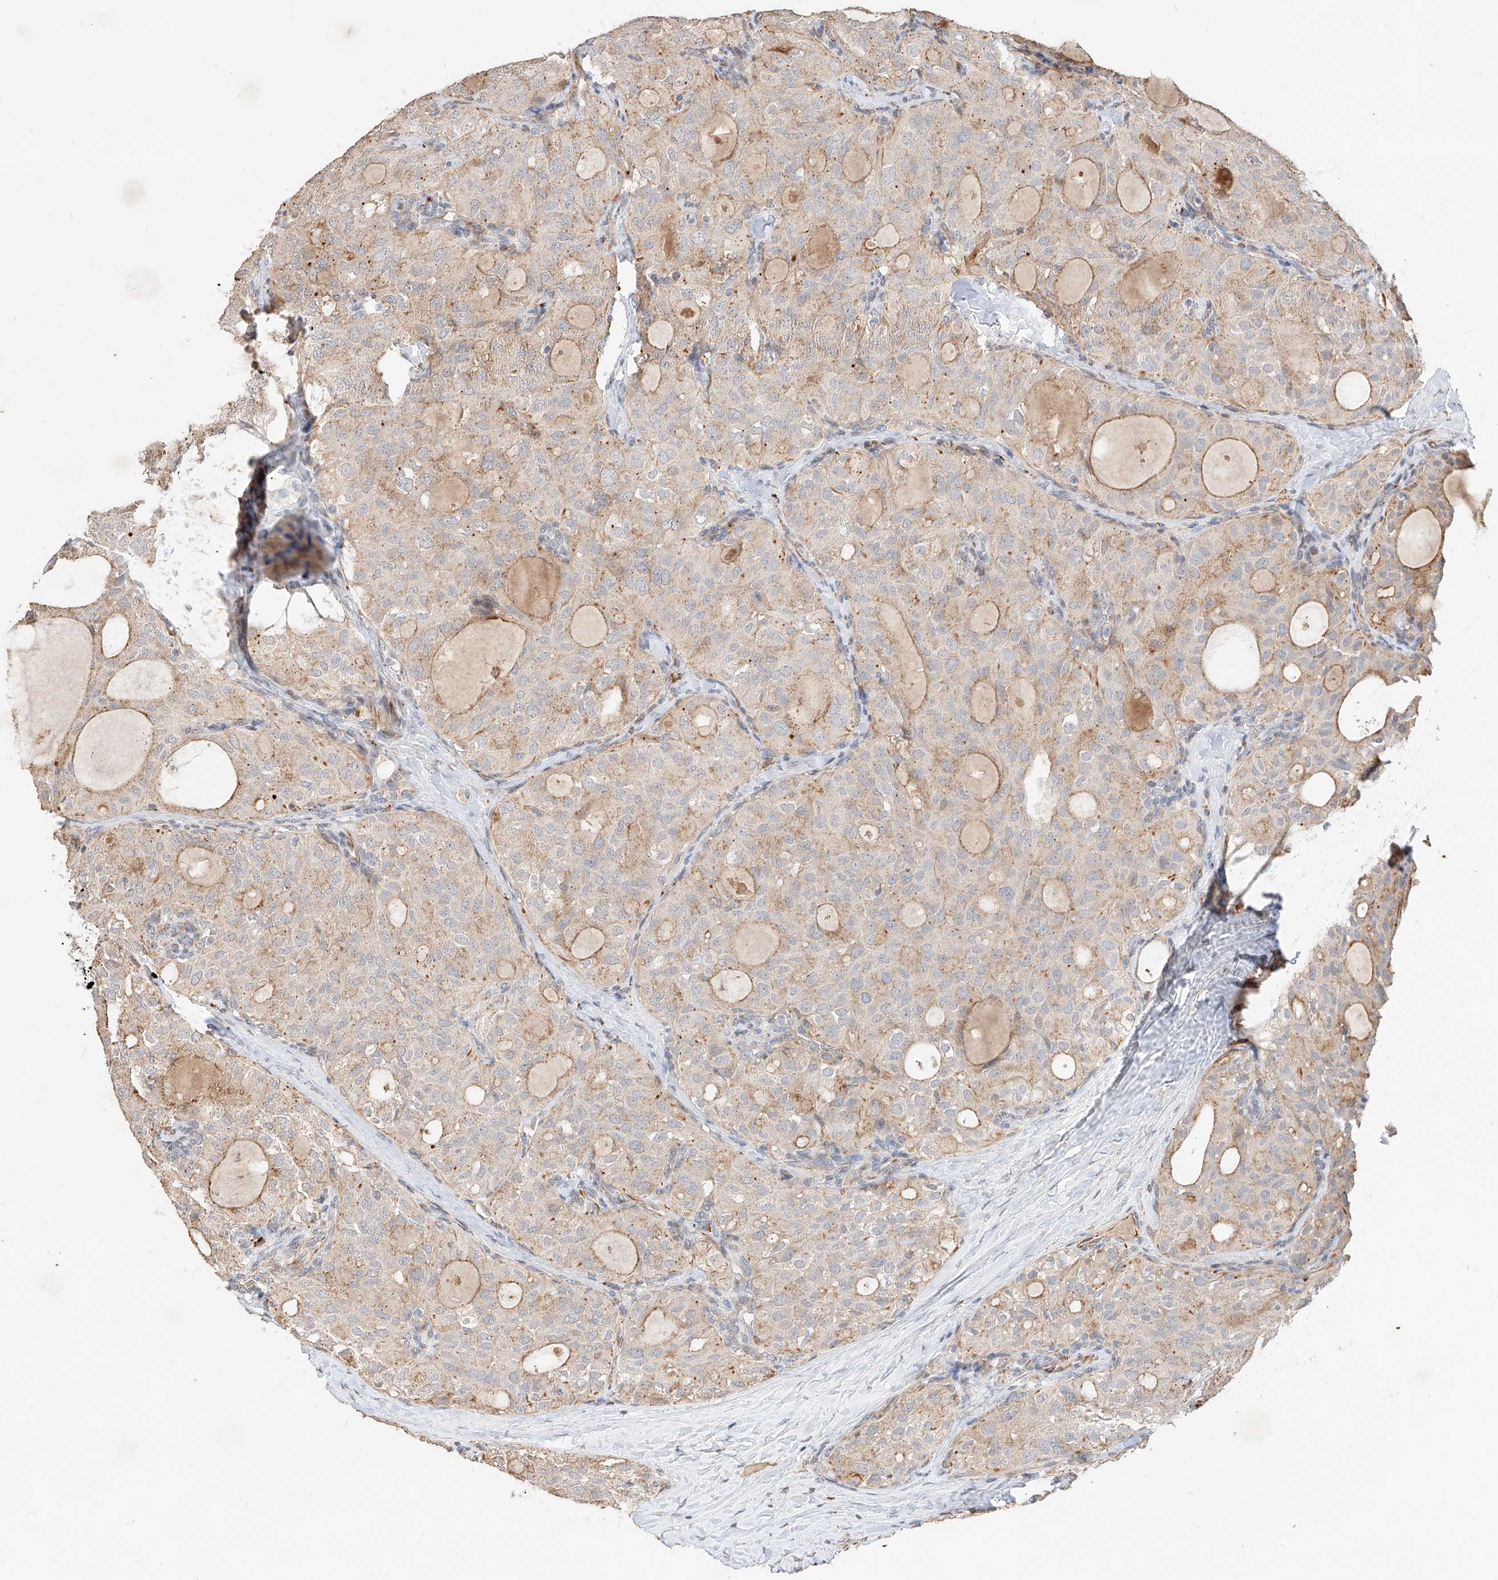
{"staining": {"intensity": "weak", "quantity": ">75%", "location": "cytoplasmic/membranous"}, "tissue": "thyroid cancer", "cell_type": "Tumor cells", "image_type": "cancer", "snomed": [{"axis": "morphology", "description": "Follicular adenoma carcinoma, NOS"}, {"axis": "topography", "description": "Thyroid gland"}], "caption": "IHC staining of thyroid follicular adenoma carcinoma, which exhibits low levels of weak cytoplasmic/membranous expression in approximately >75% of tumor cells indicating weak cytoplasmic/membranous protein positivity. The staining was performed using DAB (3,3'-diaminobenzidine) (brown) for protein detection and nuclei were counterstained in hematoxylin (blue).", "gene": "SUSD6", "patient": {"sex": "male", "age": 75}}